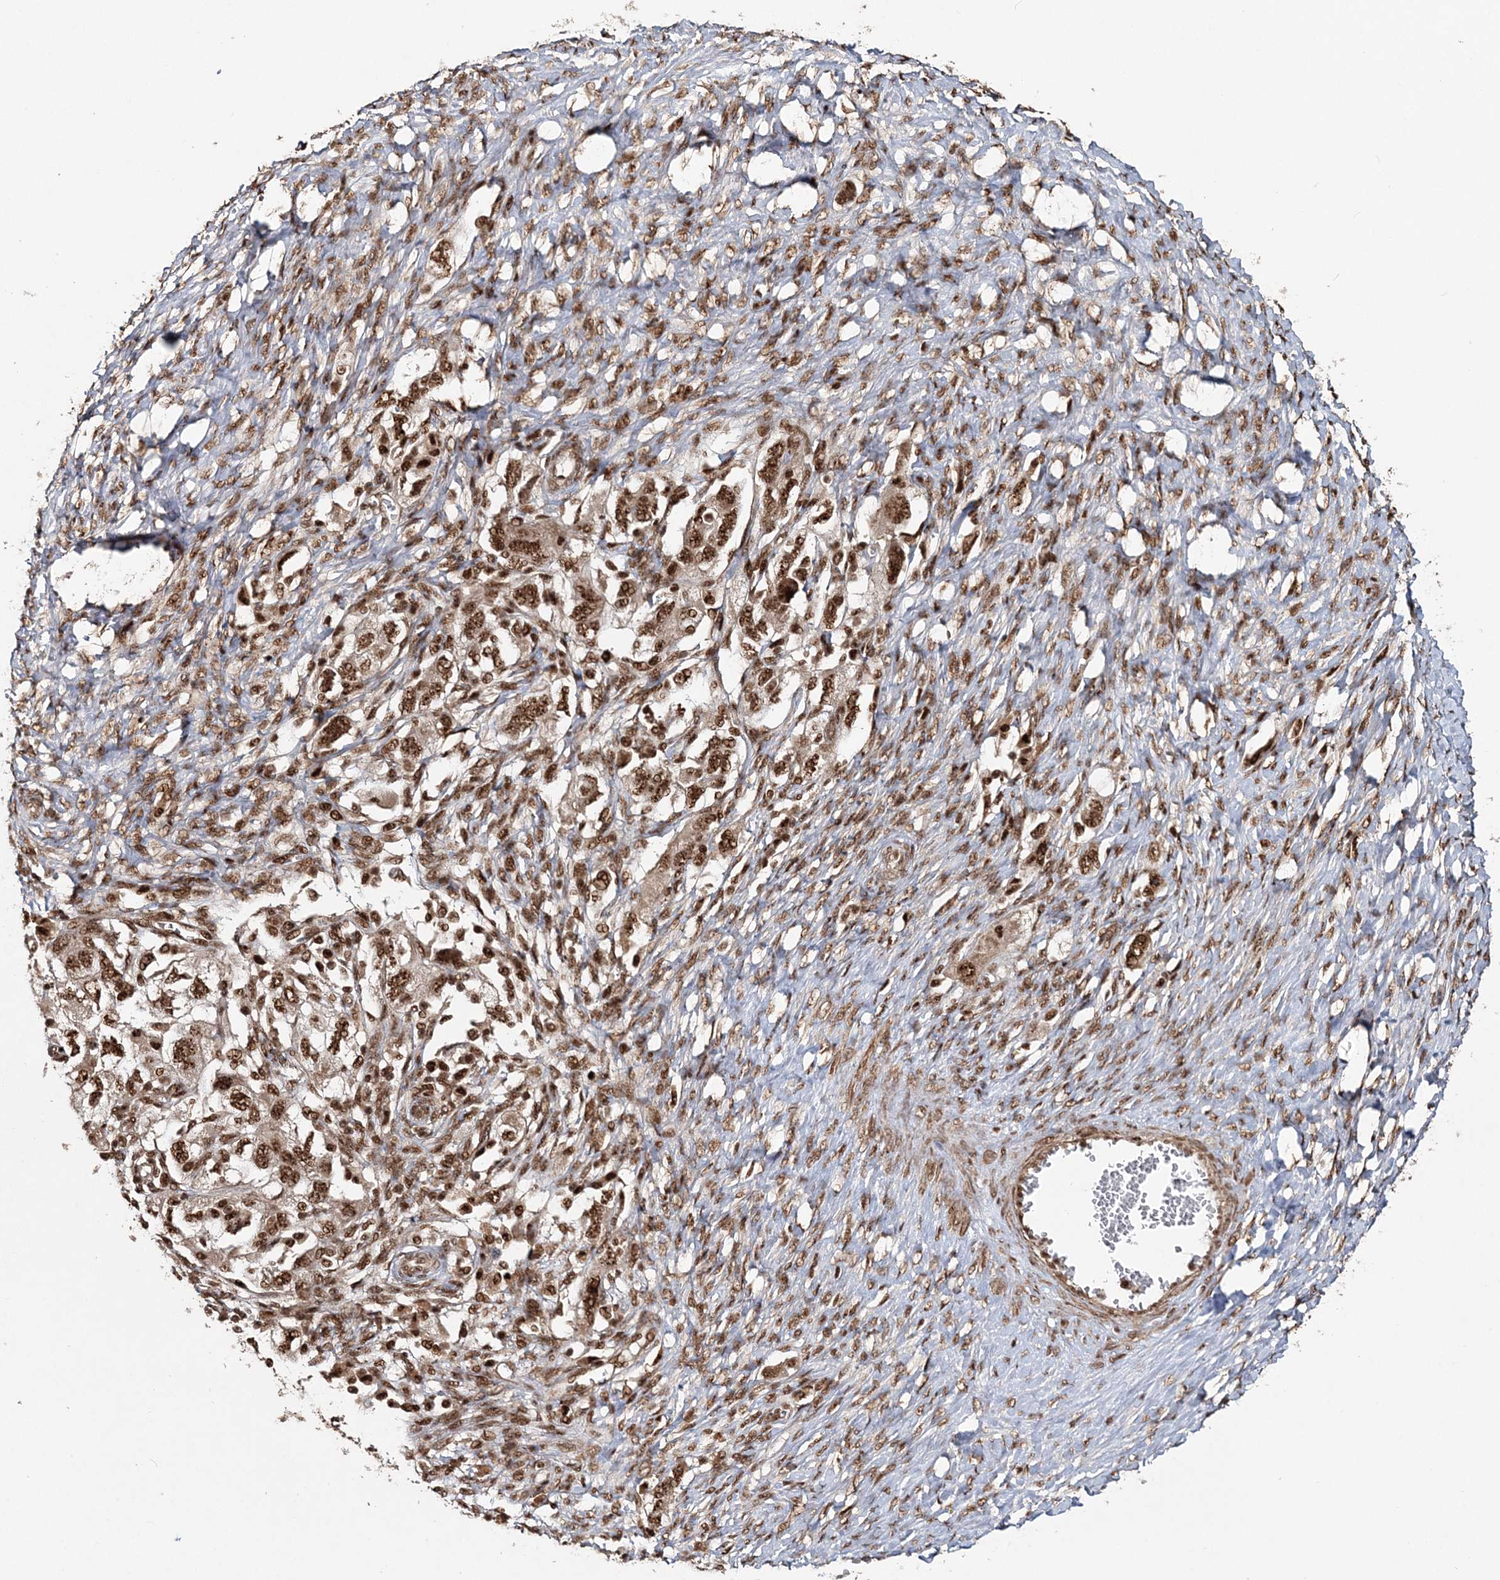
{"staining": {"intensity": "strong", "quantity": ">75%", "location": "nuclear"}, "tissue": "ovarian cancer", "cell_type": "Tumor cells", "image_type": "cancer", "snomed": [{"axis": "morphology", "description": "Carcinoma, NOS"}, {"axis": "morphology", "description": "Cystadenocarcinoma, serous, NOS"}, {"axis": "topography", "description": "Ovary"}], "caption": "Protein analysis of ovarian cancer tissue displays strong nuclear positivity in about >75% of tumor cells.", "gene": "EXOSC8", "patient": {"sex": "female", "age": 69}}